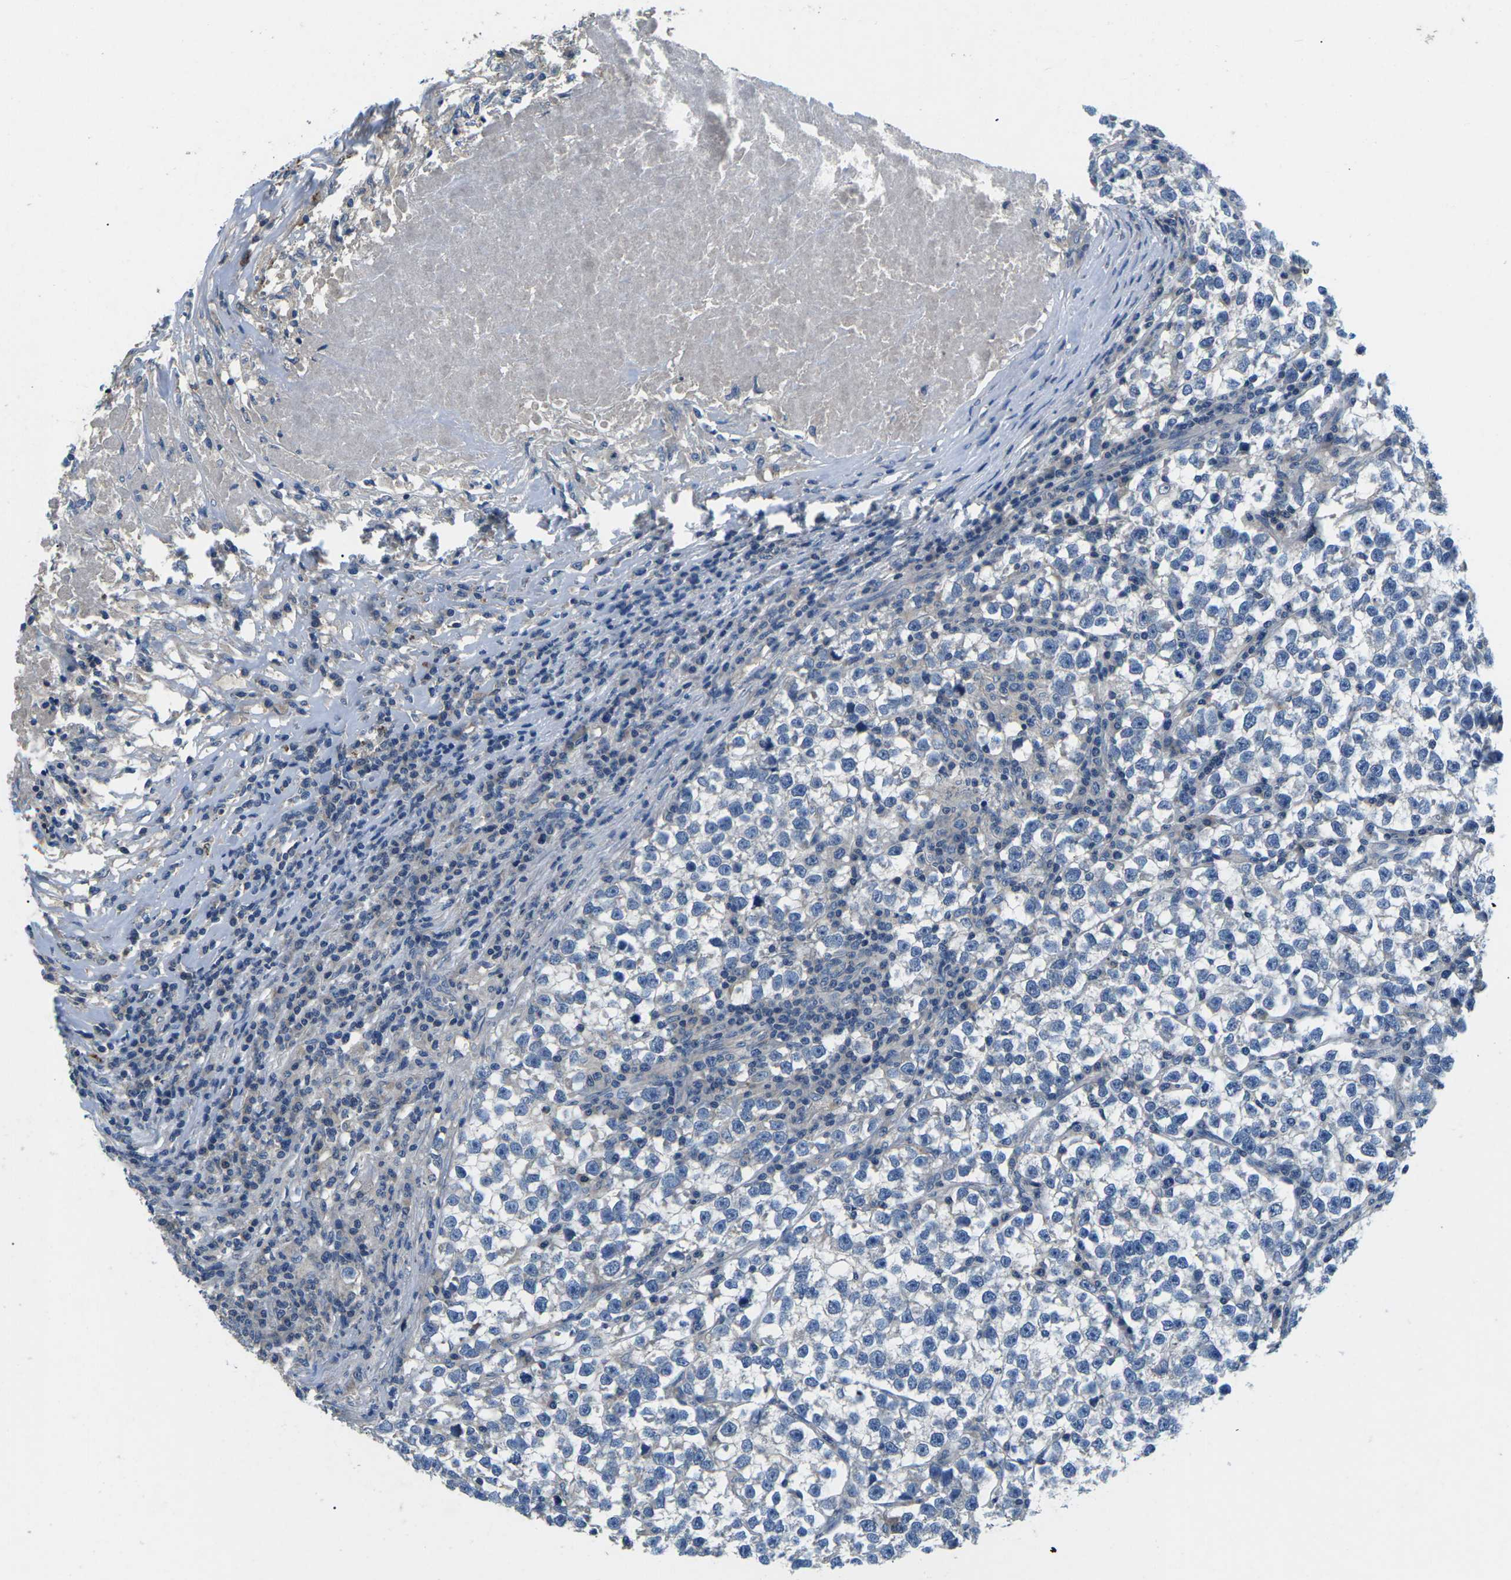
{"staining": {"intensity": "negative", "quantity": "none", "location": "none"}, "tissue": "testis cancer", "cell_type": "Tumor cells", "image_type": "cancer", "snomed": [{"axis": "morphology", "description": "Normal tissue, NOS"}, {"axis": "morphology", "description": "Seminoma, NOS"}, {"axis": "topography", "description": "Testis"}], "caption": "This photomicrograph is of seminoma (testis) stained with immunohistochemistry to label a protein in brown with the nuclei are counter-stained blue. There is no positivity in tumor cells.", "gene": "PDCD6IP", "patient": {"sex": "male", "age": 43}}